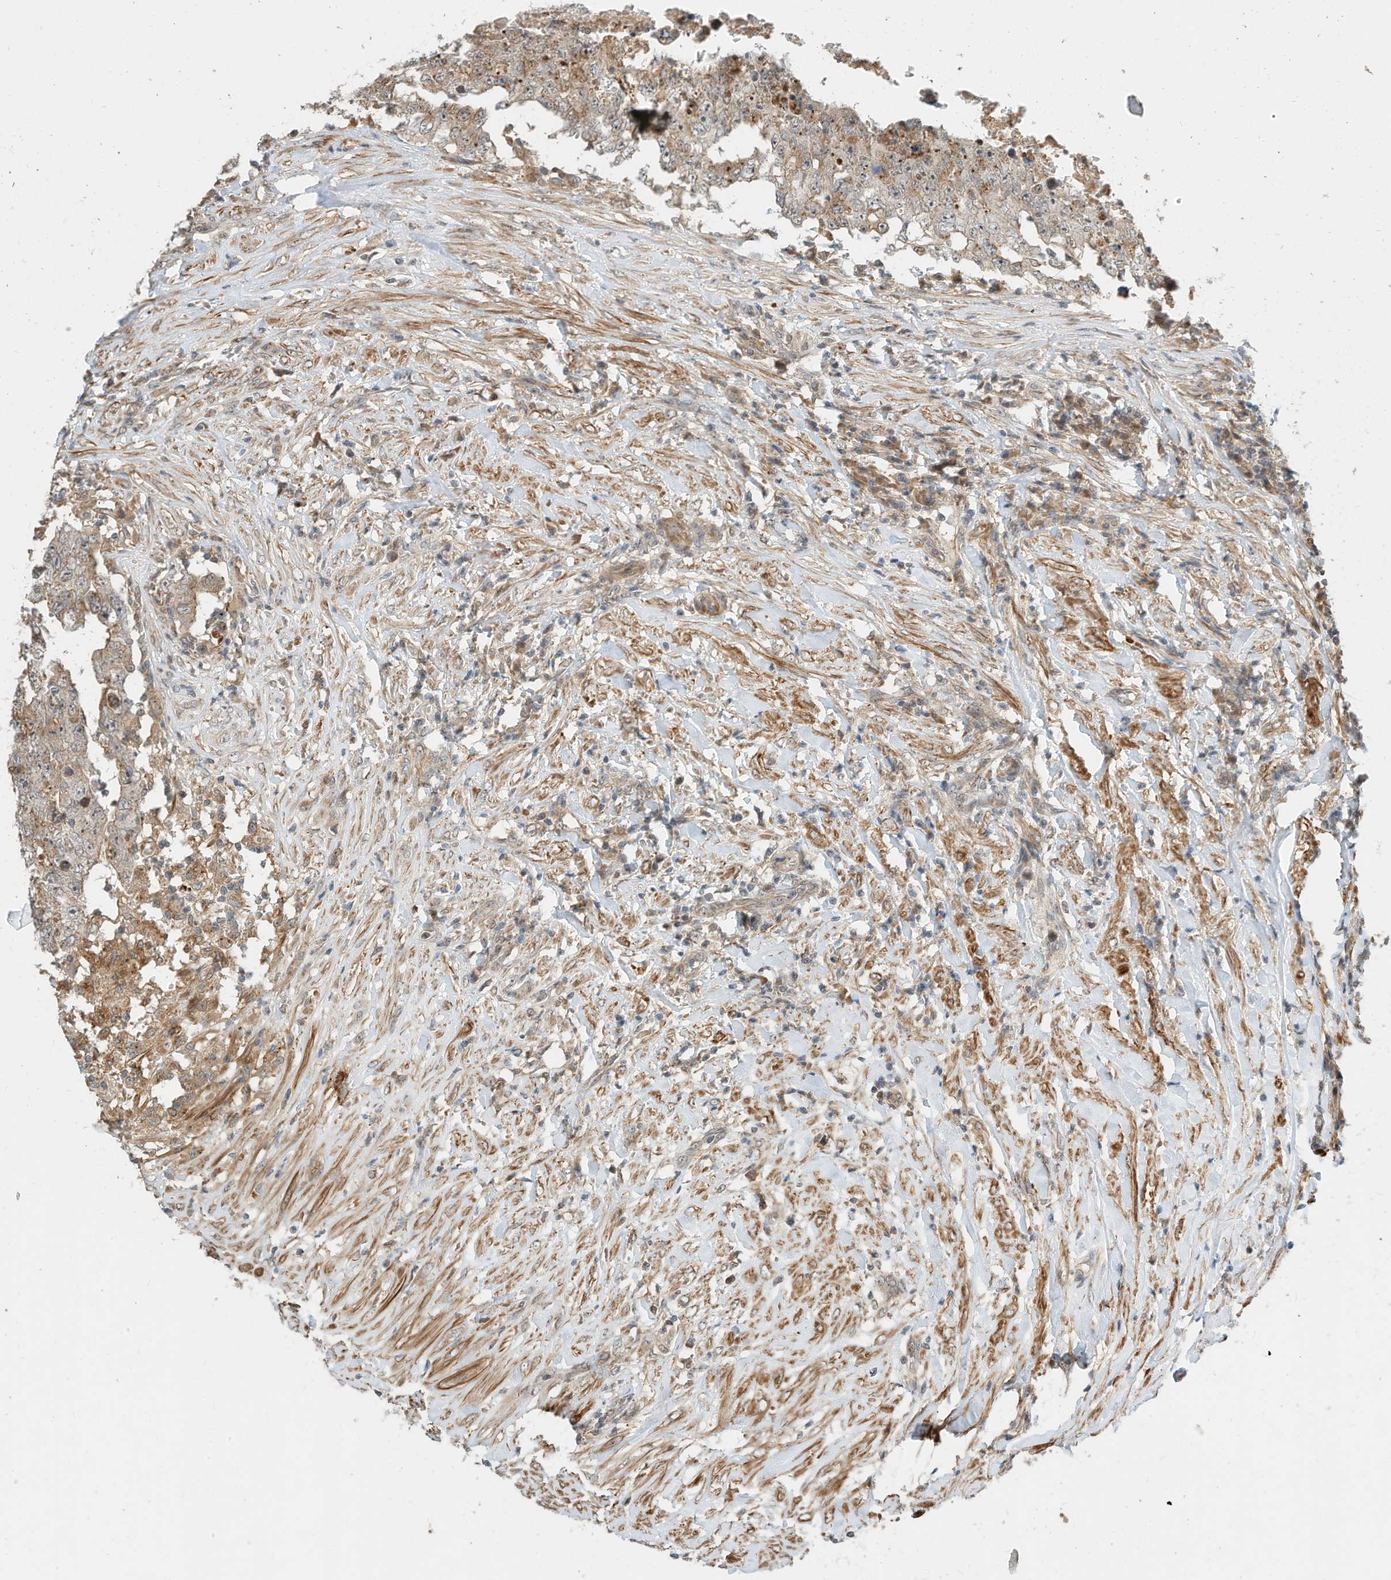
{"staining": {"intensity": "weak", "quantity": "25%-75%", "location": "cytoplasmic/membranous,nuclear"}, "tissue": "testis cancer", "cell_type": "Tumor cells", "image_type": "cancer", "snomed": [{"axis": "morphology", "description": "Carcinoma, Embryonal, NOS"}, {"axis": "topography", "description": "Testis"}], "caption": "Protein expression analysis of human testis cancer reveals weak cytoplasmic/membranous and nuclear positivity in about 25%-75% of tumor cells.", "gene": "CPAMD8", "patient": {"sex": "male", "age": 26}}